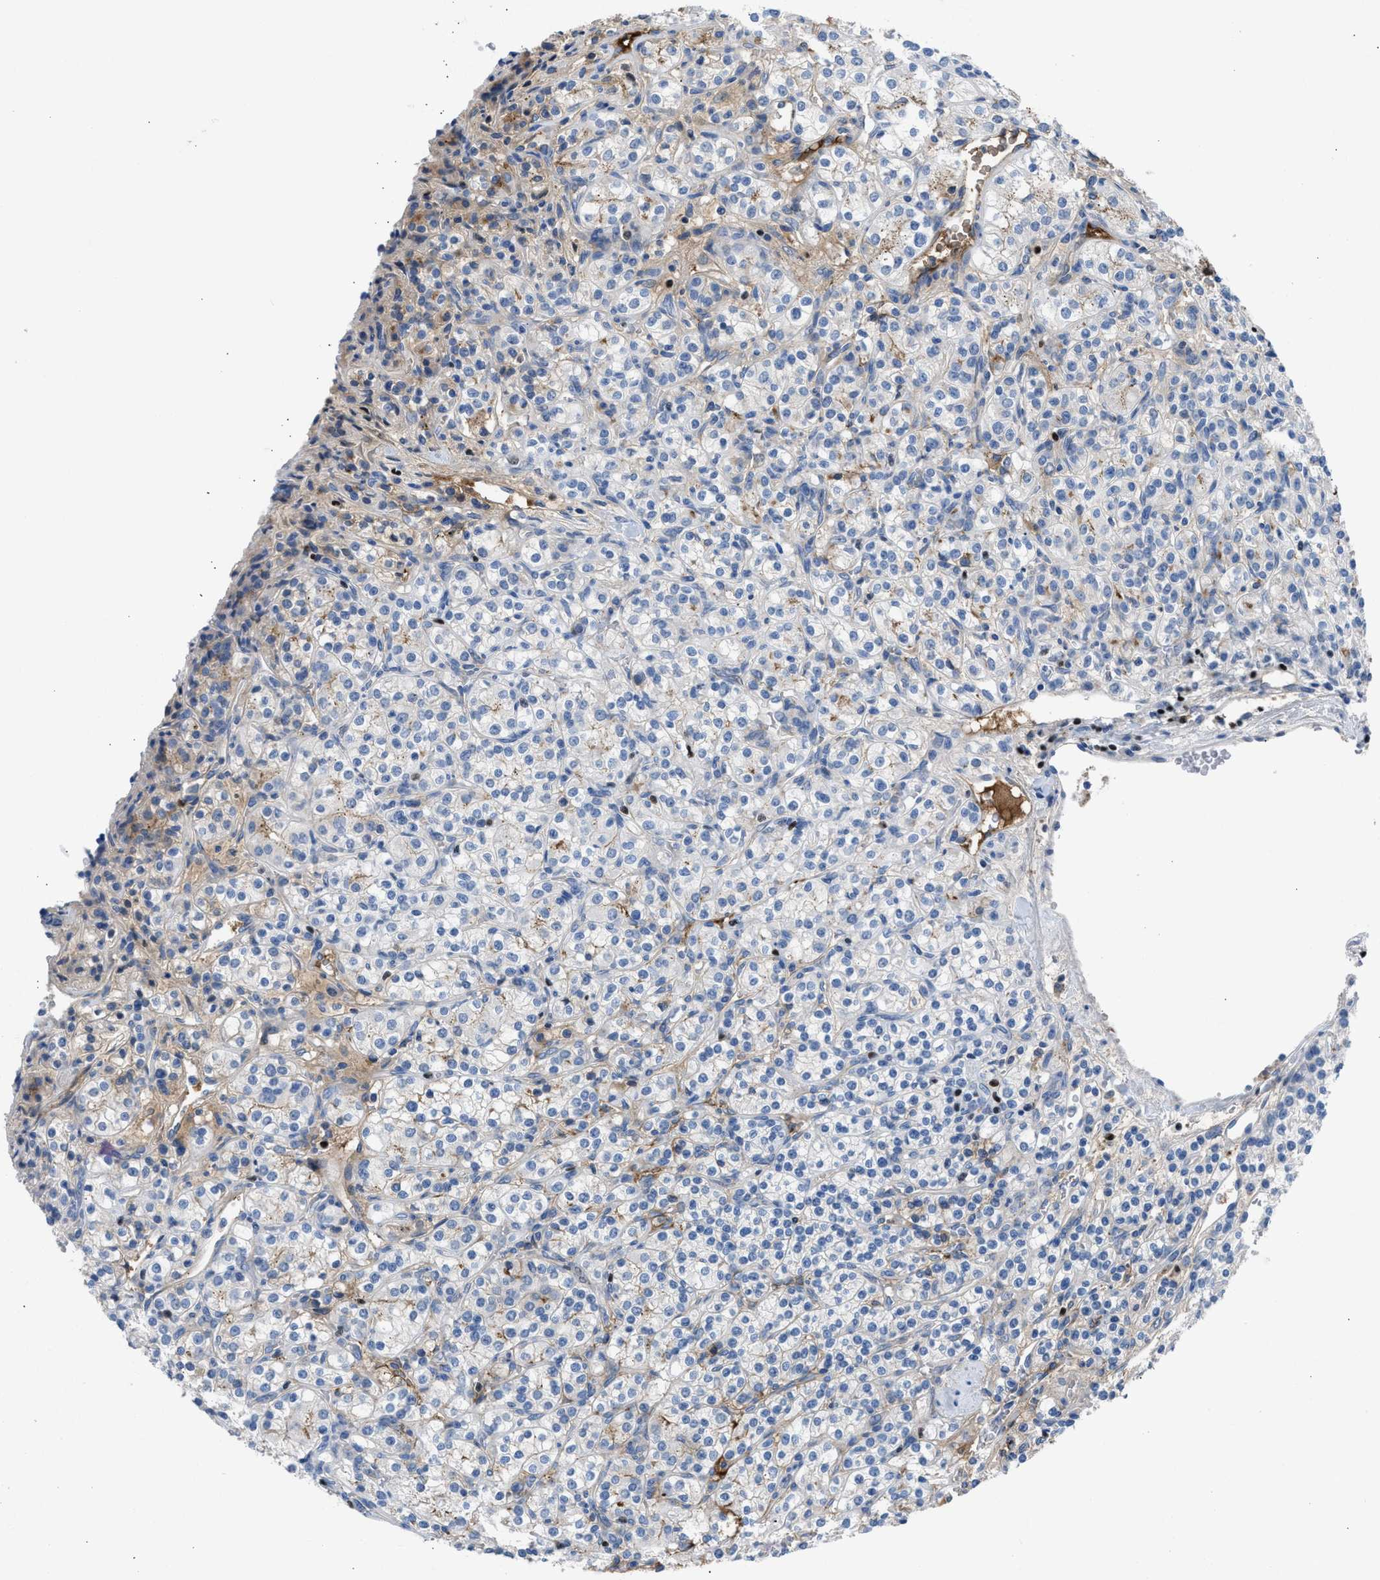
{"staining": {"intensity": "weak", "quantity": "<25%", "location": "cytoplasmic/membranous"}, "tissue": "renal cancer", "cell_type": "Tumor cells", "image_type": "cancer", "snomed": [{"axis": "morphology", "description": "Adenocarcinoma, NOS"}, {"axis": "topography", "description": "Kidney"}], "caption": "DAB (3,3'-diaminobenzidine) immunohistochemical staining of human adenocarcinoma (renal) reveals no significant staining in tumor cells.", "gene": "LEF1", "patient": {"sex": "male", "age": 77}}